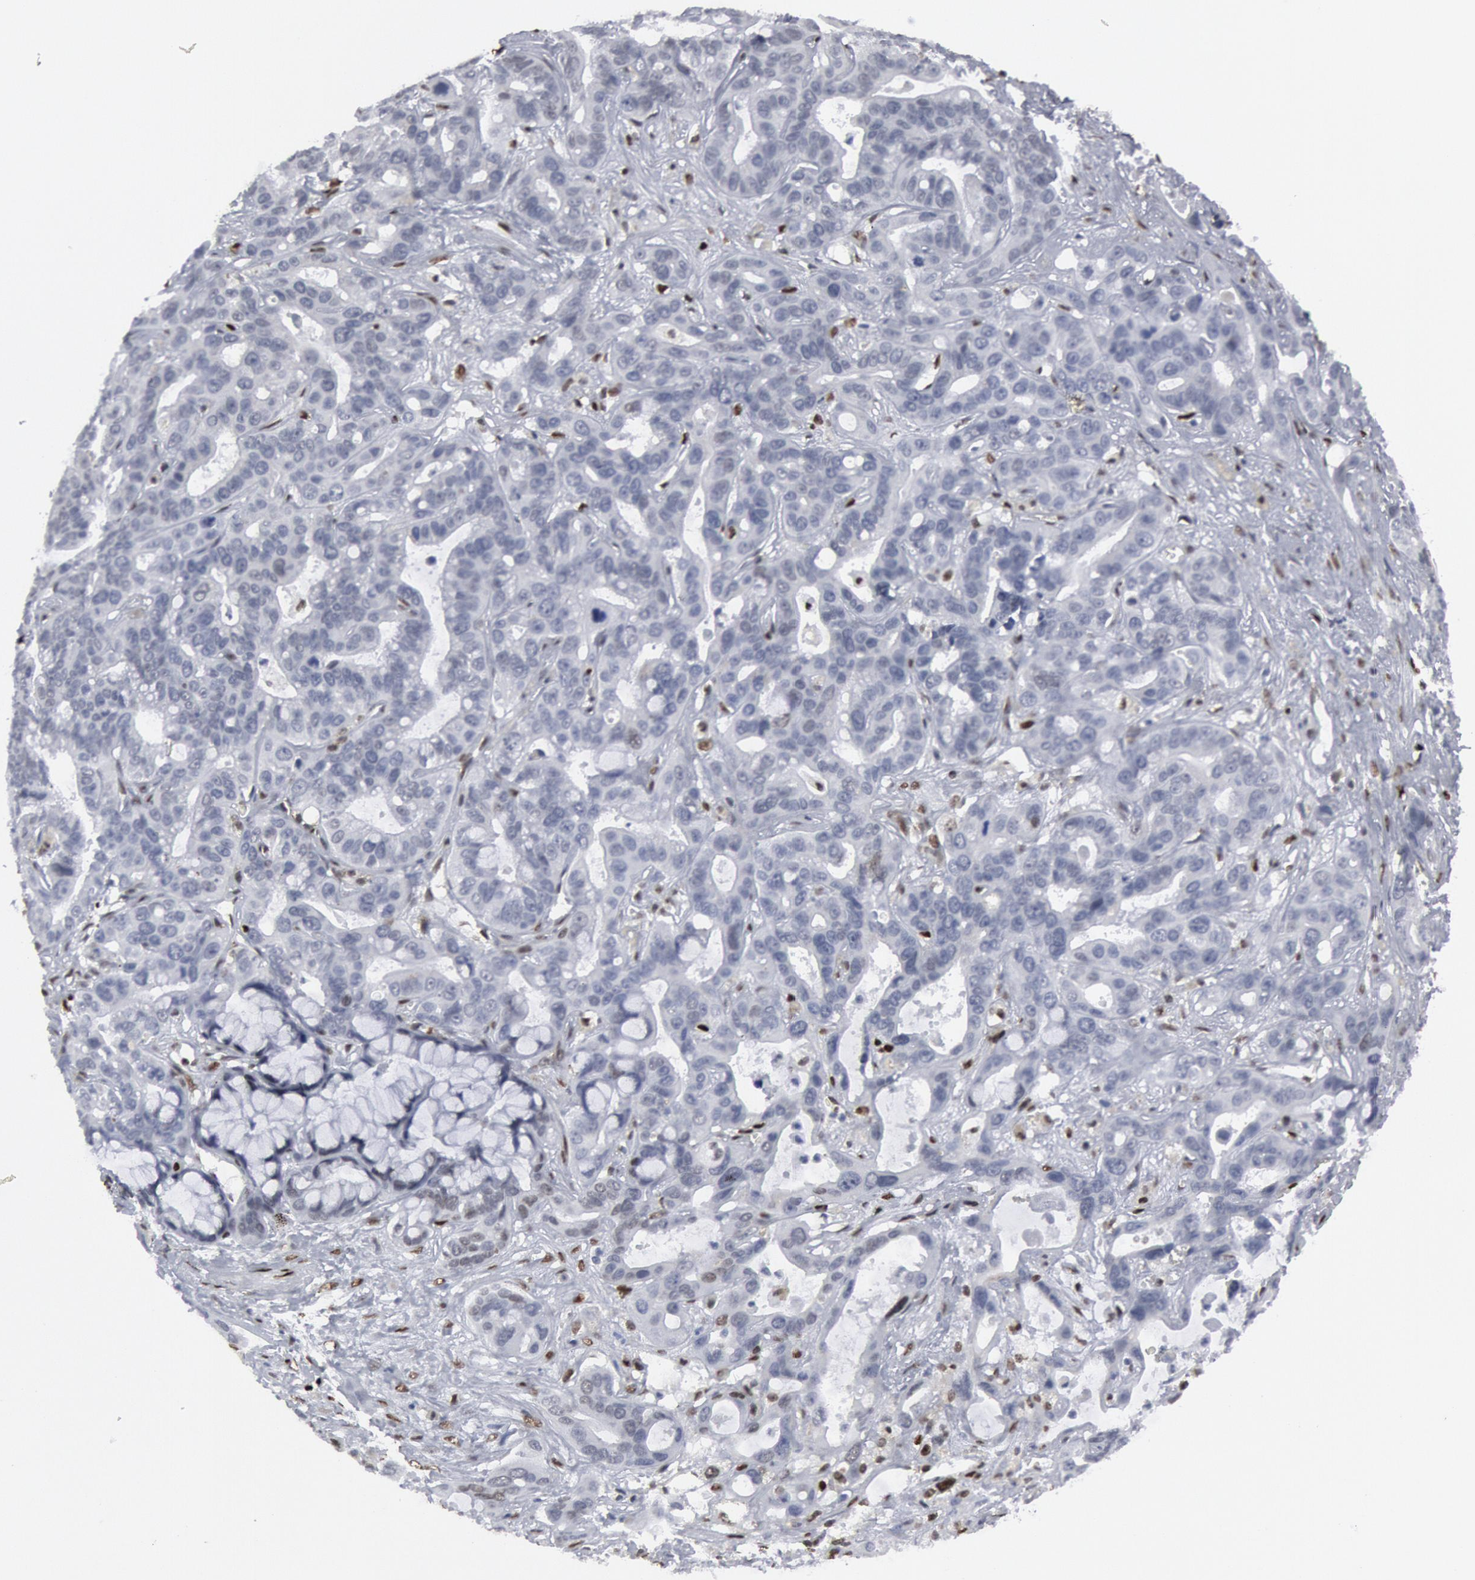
{"staining": {"intensity": "negative", "quantity": "none", "location": "none"}, "tissue": "liver cancer", "cell_type": "Tumor cells", "image_type": "cancer", "snomed": [{"axis": "morphology", "description": "Cholangiocarcinoma"}, {"axis": "topography", "description": "Liver"}], "caption": "A high-resolution histopathology image shows immunohistochemistry staining of liver cancer (cholangiocarcinoma), which exhibits no significant positivity in tumor cells. (Stains: DAB immunohistochemistry (IHC) with hematoxylin counter stain, Microscopy: brightfield microscopy at high magnification).", "gene": "MECP2", "patient": {"sex": "female", "age": 65}}